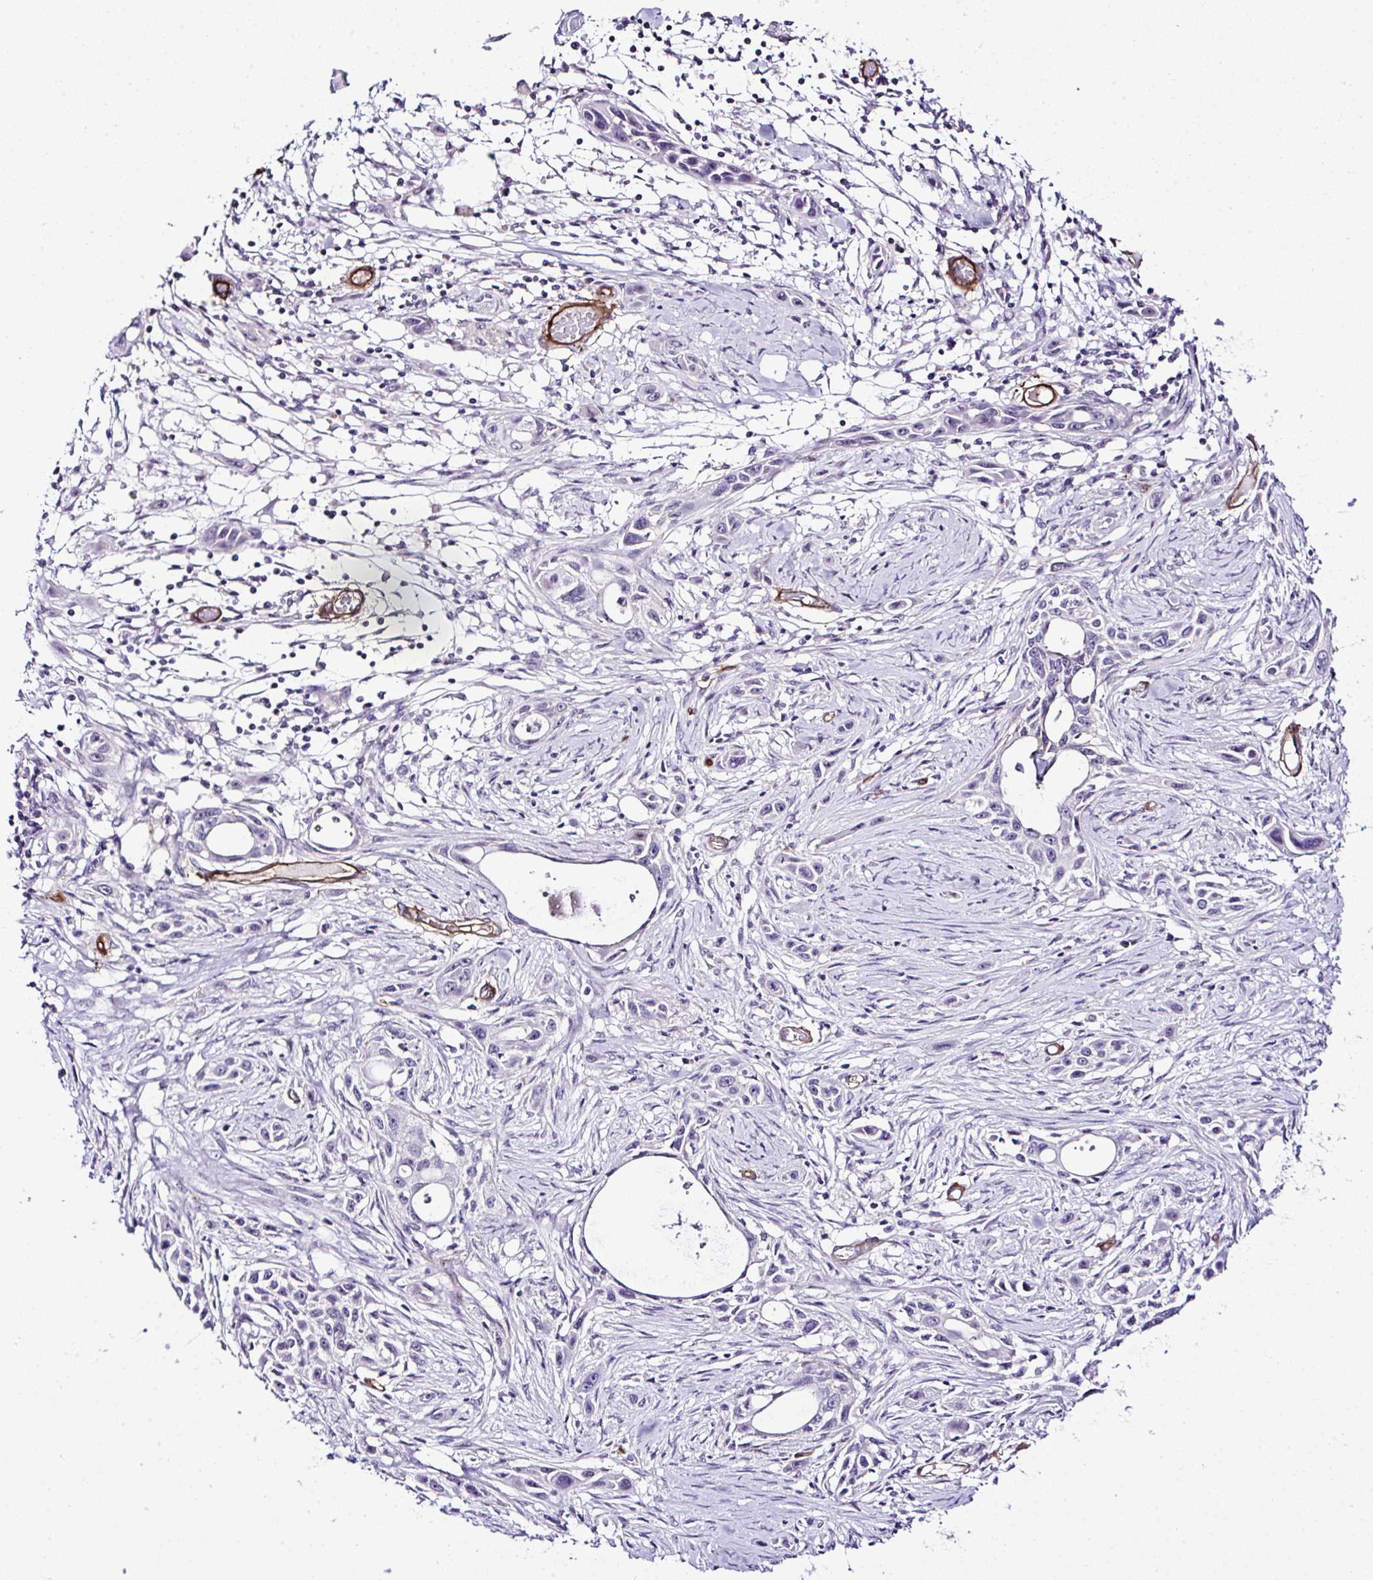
{"staining": {"intensity": "negative", "quantity": "none", "location": "none"}, "tissue": "skin cancer", "cell_type": "Tumor cells", "image_type": "cancer", "snomed": [{"axis": "morphology", "description": "Squamous cell carcinoma, NOS"}, {"axis": "topography", "description": "Skin"}], "caption": "Tumor cells show no significant positivity in squamous cell carcinoma (skin).", "gene": "FBXO34", "patient": {"sex": "female", "age": 69}}